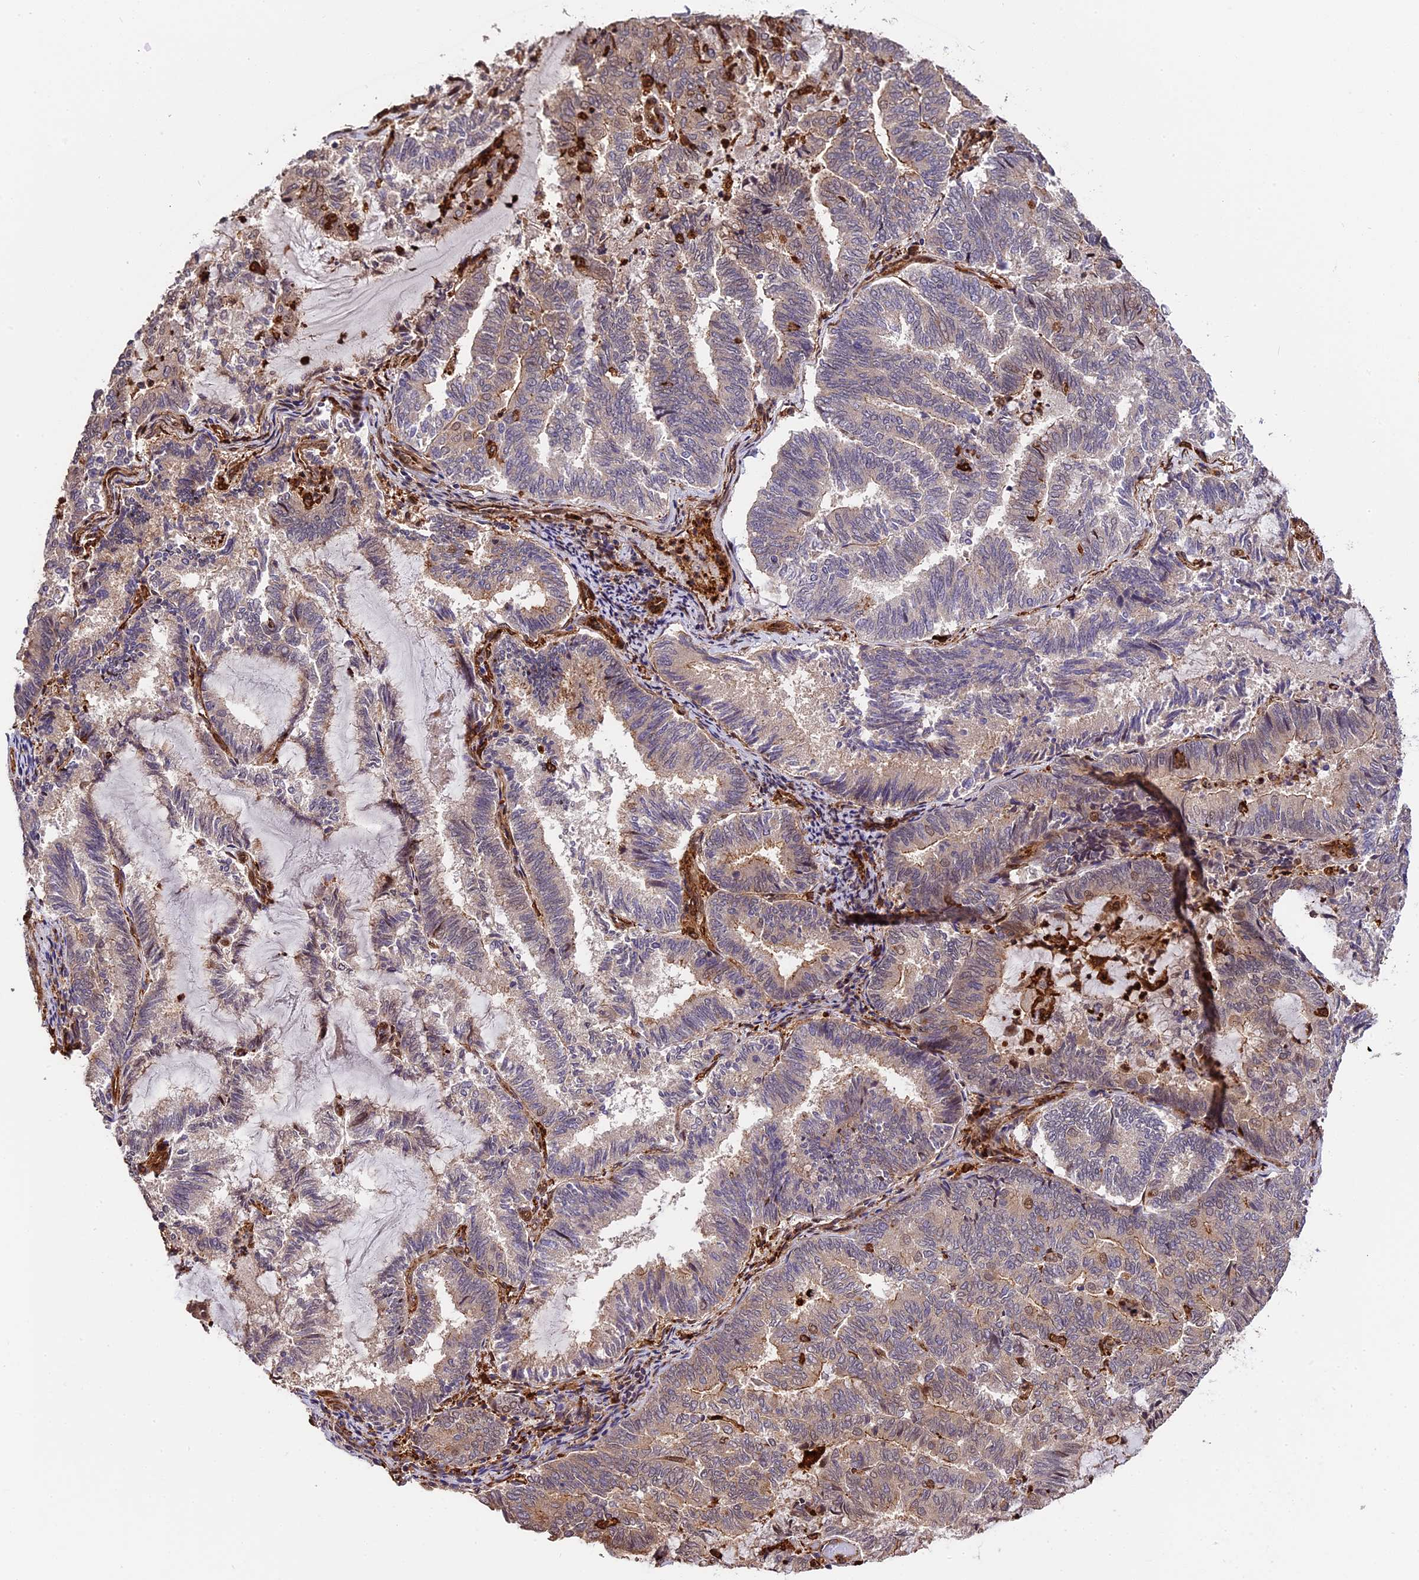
{"staining": {"intensity": "moderate", "quantity": "<25%", "location": "cytoplasmic/membranous"}, "tissue": "endometrial cancer", "cell_type": "Tumor cells", "image_type": "cancer", "snomed": [{"axis": "morphology", "description": "Adenocarcinoma, NOS"}, {"axis": "topography", "description": "Endometrium"}], "caption": "An image showing moderate cytoplasmic/membranous expression in approximately <25% of tumor cells in adenocarcinoma (endometrial), as visualized by brown immunohistochemical staining.", "gene": "HERPUD1", "patient": {"sex": "female", "age": 80}}